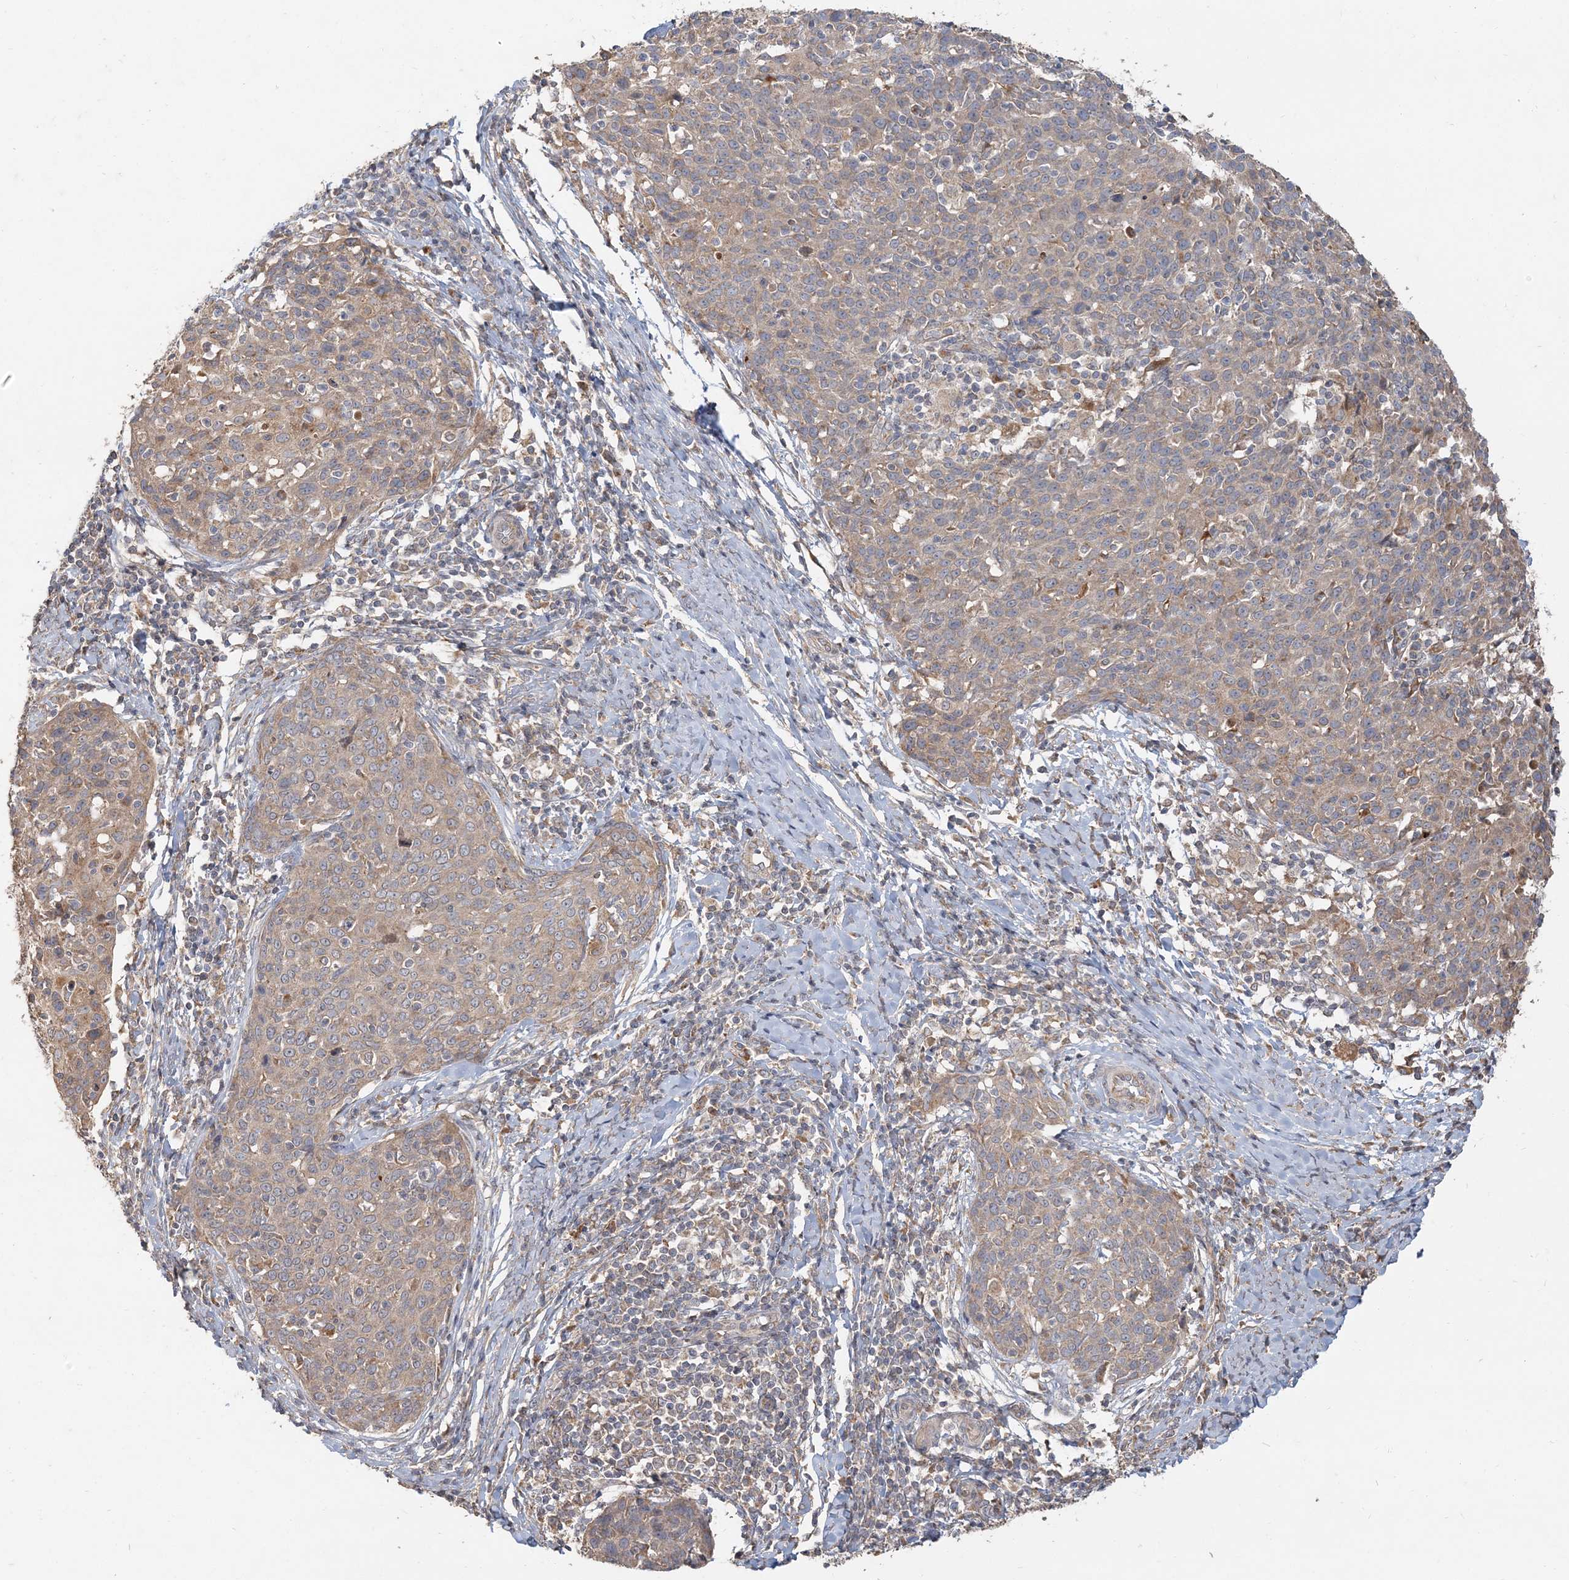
{"staining": {"intensity": "weak", "quantity": ">75%", "location": "cytoplasmic/membranous"}, "tissue": "cervical cancer", "cell_type": "Tumor cells", "image_type": "cancer", "snomed": [{"axis": "morphology", "description": "Squamous cell carcinoma, NOS"}, {"axis": "topography", "description": "Cervix"}], "caption": "A brown stain highlights weak cytoplasmic/membranous expression of a protein in cervical cancer tumor cells. Nuclei are stained in blue.", "gene": "RAB14", "patient": {"sex": "female", "age": 38}}